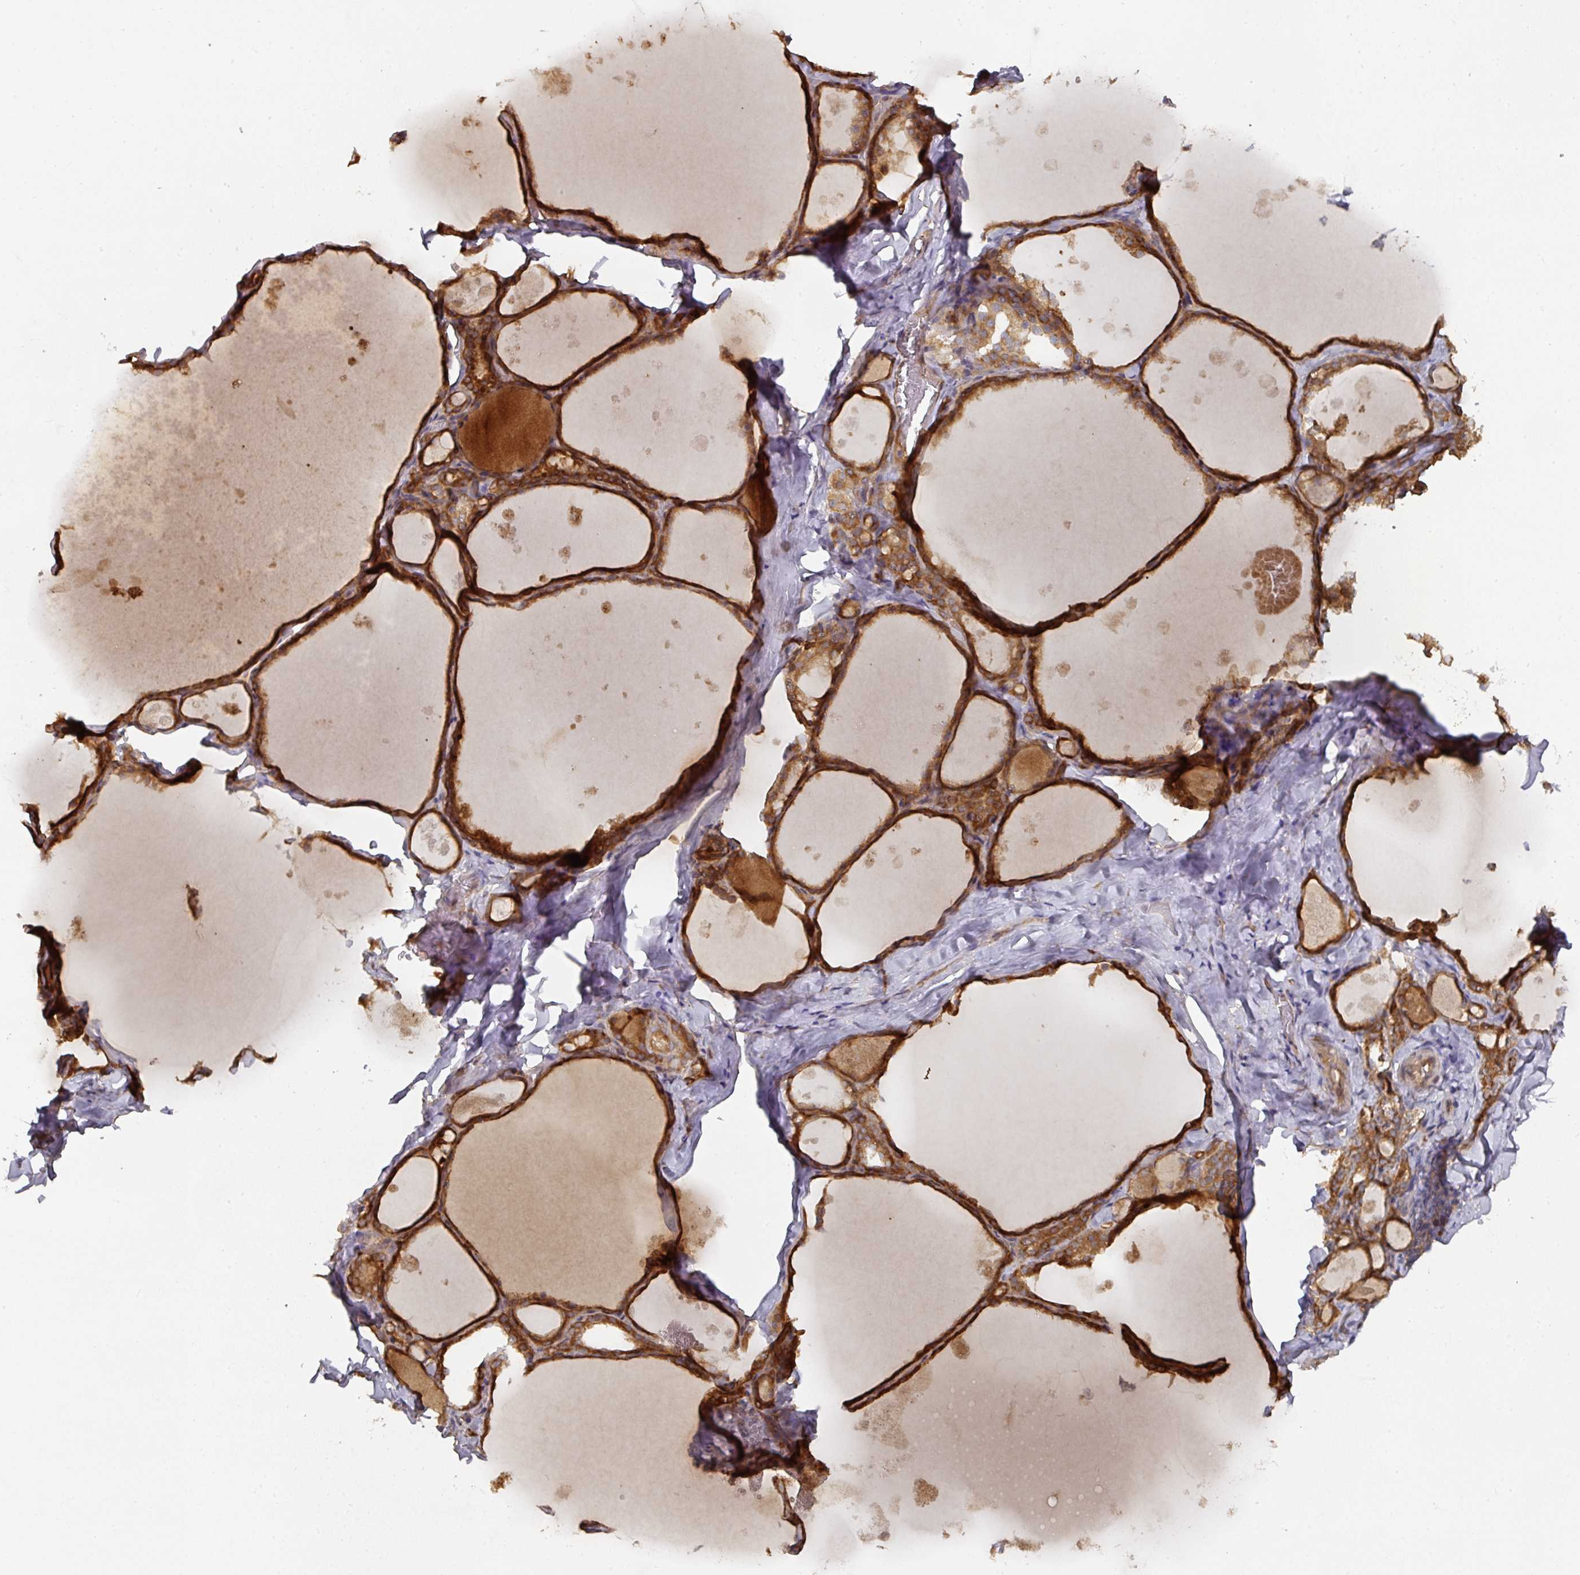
{"staining": {"intensity": "strong", "quantity": ">75%", "location": "cytoplasmic/membranous"}, "tissue": "thyroid gland", "cell_type": "Glandular cells", "image_type": "normal", "snomed": [{"axis": "morphology", "description": "Normal tissue, NOS"}, {"axis": "topography", "description": "Thyroid gland"}], "caption": "IHC histopathology image of benign human thyroid gland stained for a protein (brown), which demonstrates high levels of strong cytoplasmic/membranous positivity in about >75% of glandular cells.", "gene": "CEP95", "patient": {"sex": "male", "age": 56}}